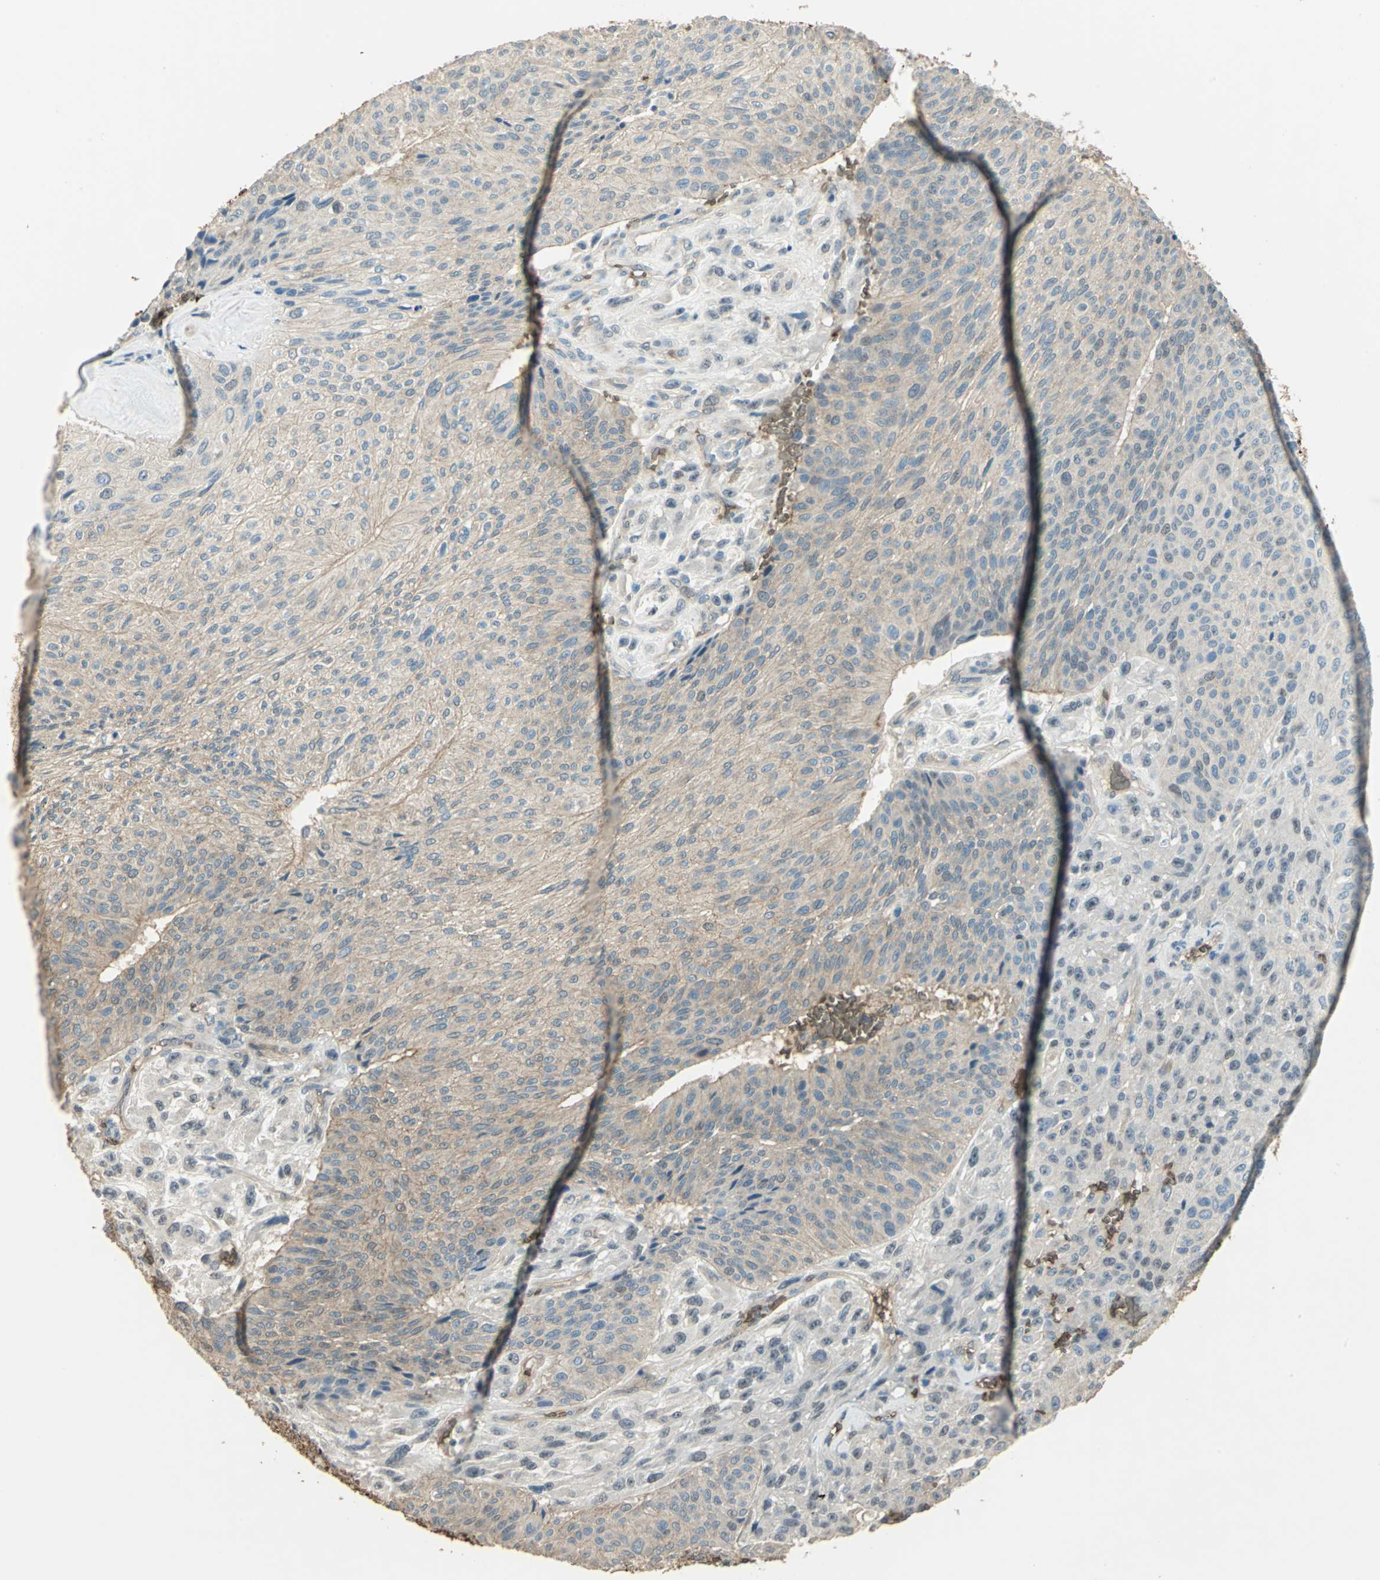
{"staining": {"intensity": "weak", "quantity": ">75%", "location": "cytoplasmic/membranous"}, "tissue": "urothelial cancer", "cell_type": "Tumor cells", "image_type": "cancer", "snomed": [{"axis": "morphology", "description": "Urothelial carcinoma, High grade"}, {"axis": "topography", "description": "Urinary bladder"}], "caption": "High-grade urothelial carcinoma stained for a protein reveals weak cytoplasmic/membranous positivity in tumor cells. The staining is performed using DAB brown chromogen to label protein expression. The nuclei are counter-stained blue using hematoxylin.", "gene": "DDAH1", "patient": {"sex": "male", "age": 66}}